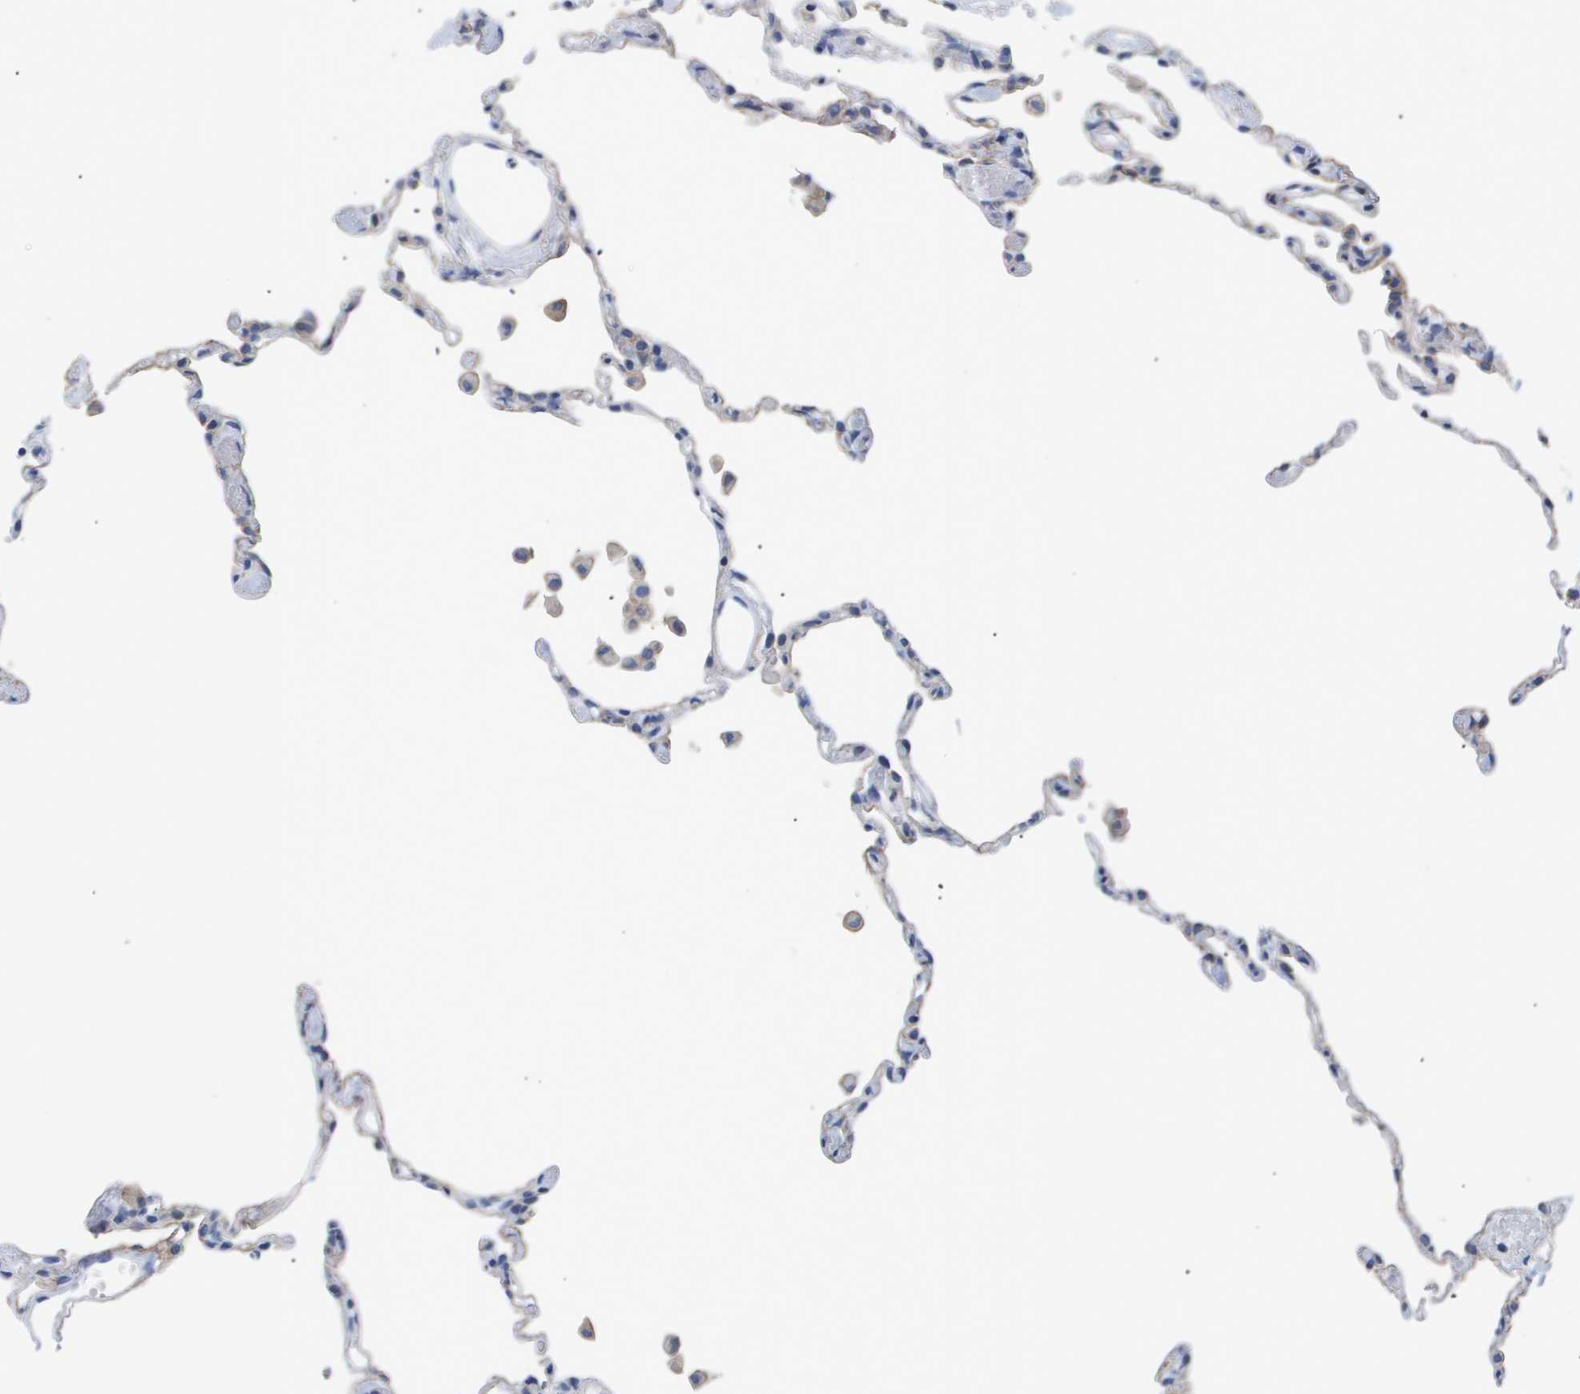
{"staining": {"intensity": "negative", "quantity": "none", "location": "none"}, "tissue": "lung", "cell_type": "Alveolar cells", "image_type": "normal", "snomed": [{"axis": "morphology", "description": "Normal tissue, NOS"}, {"axis": "topography", "description": "Lung"}], "caption": "A micrograph of human lung is negative for staining in alveolar cells. (DAB (3,3'-diaminobenzidine) immunohistochemistry visualized using brightfield microscopy, high magnification).", "gene": "CAV3", "patient": {"sex": "female", "age": 49}}